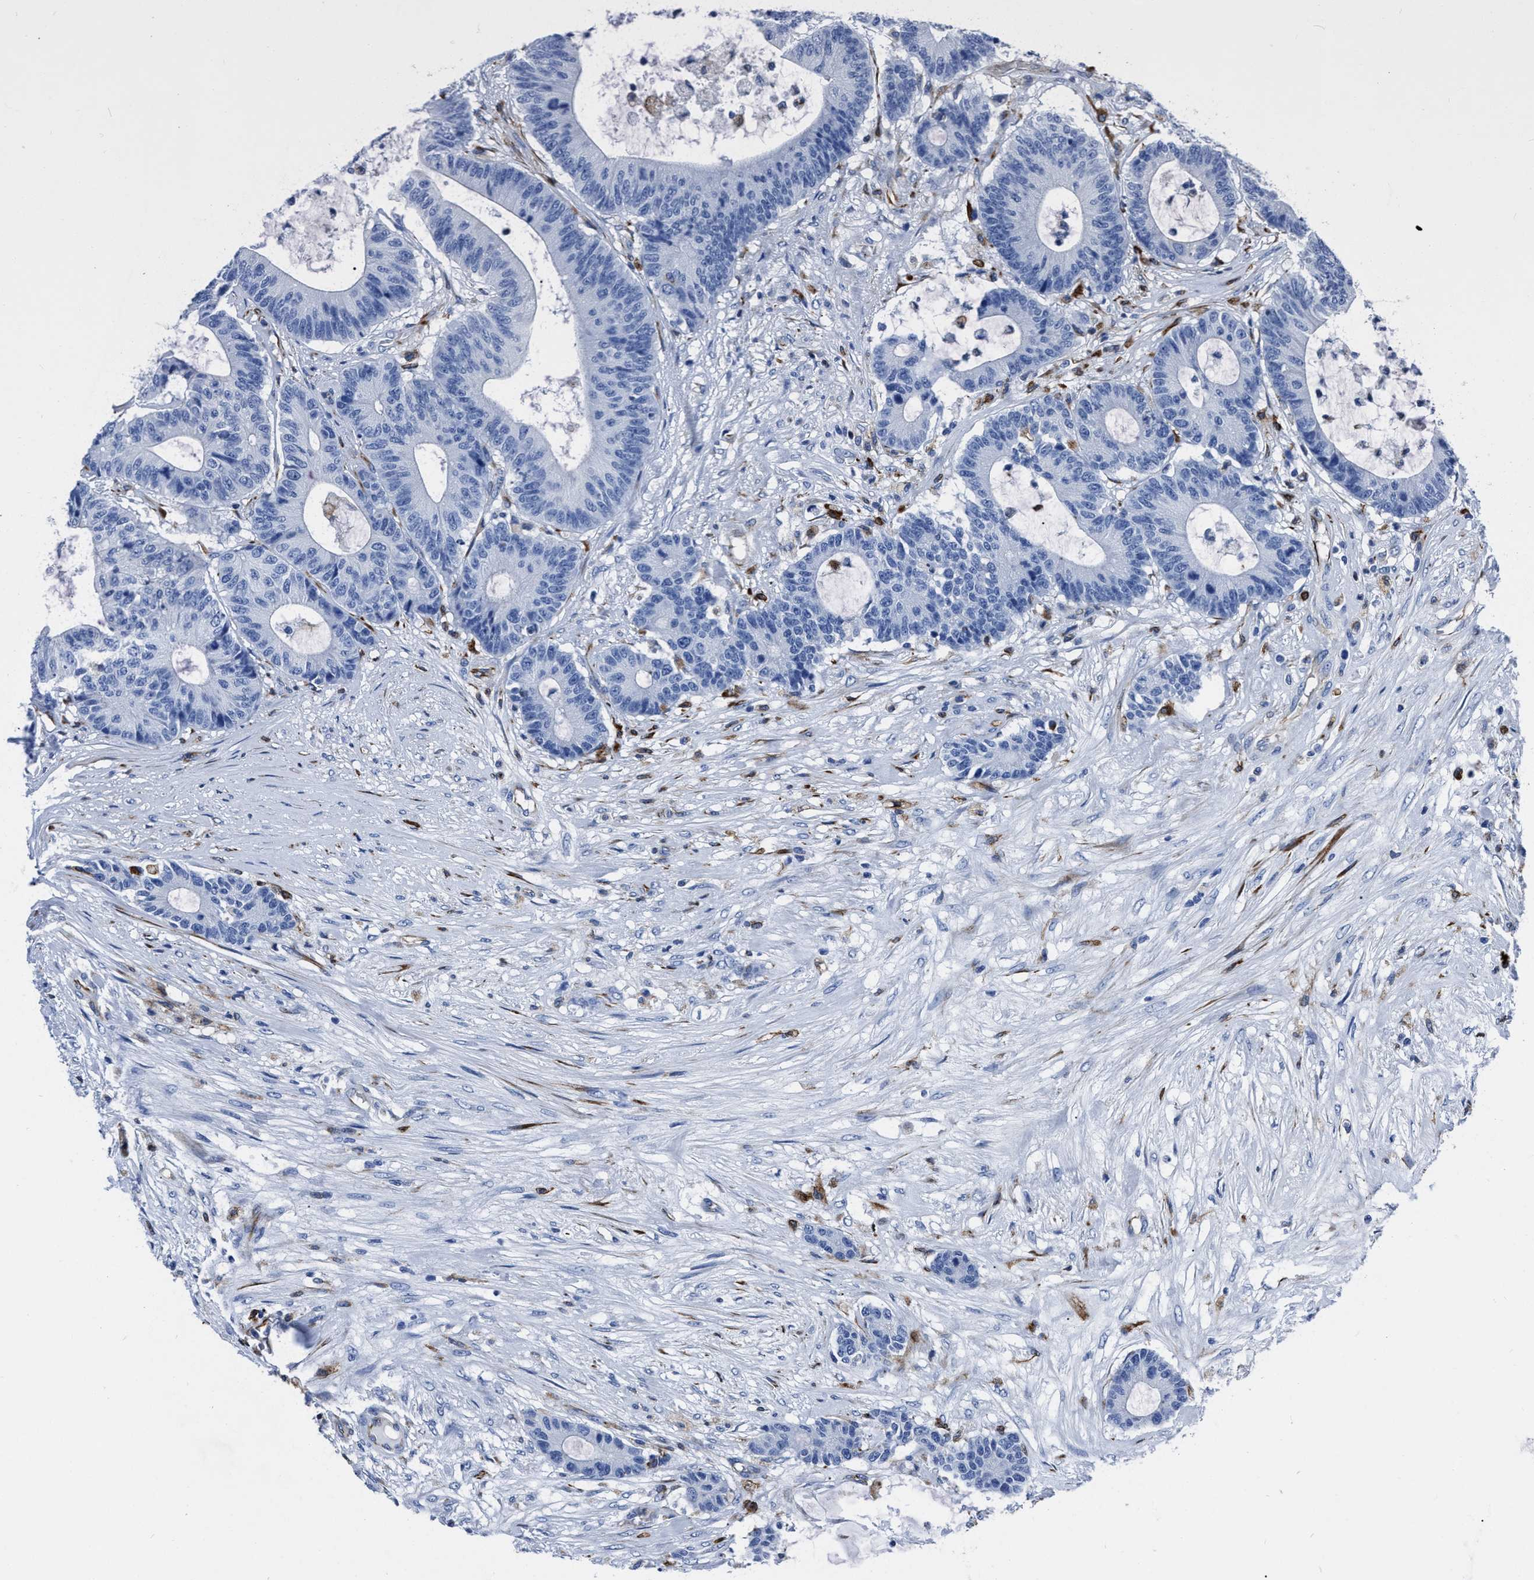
{"staining": {"intensity": "negative", "quantity": "none", "location": "none"}, "tissue": "colorectal cancer", "cell_type": "Tumor cells", "image_type": "cancer", "snomed": [{"axis": "morphology", "description": "Adenocarcinoma, NOS"}, {"axis": "topography", "description": "Colon"}], "caption": "IHC image of adenocarcinoma (colorectal) stained for a protein (brown), which demonstrates no positivity in tumor cells. (DAB (3,3'-diaminobenzidine) IHC visualized using brightfield microscopy, high magnification).", "gene": "OR10G3", "patient": {"sex": "female", "age": 84}}